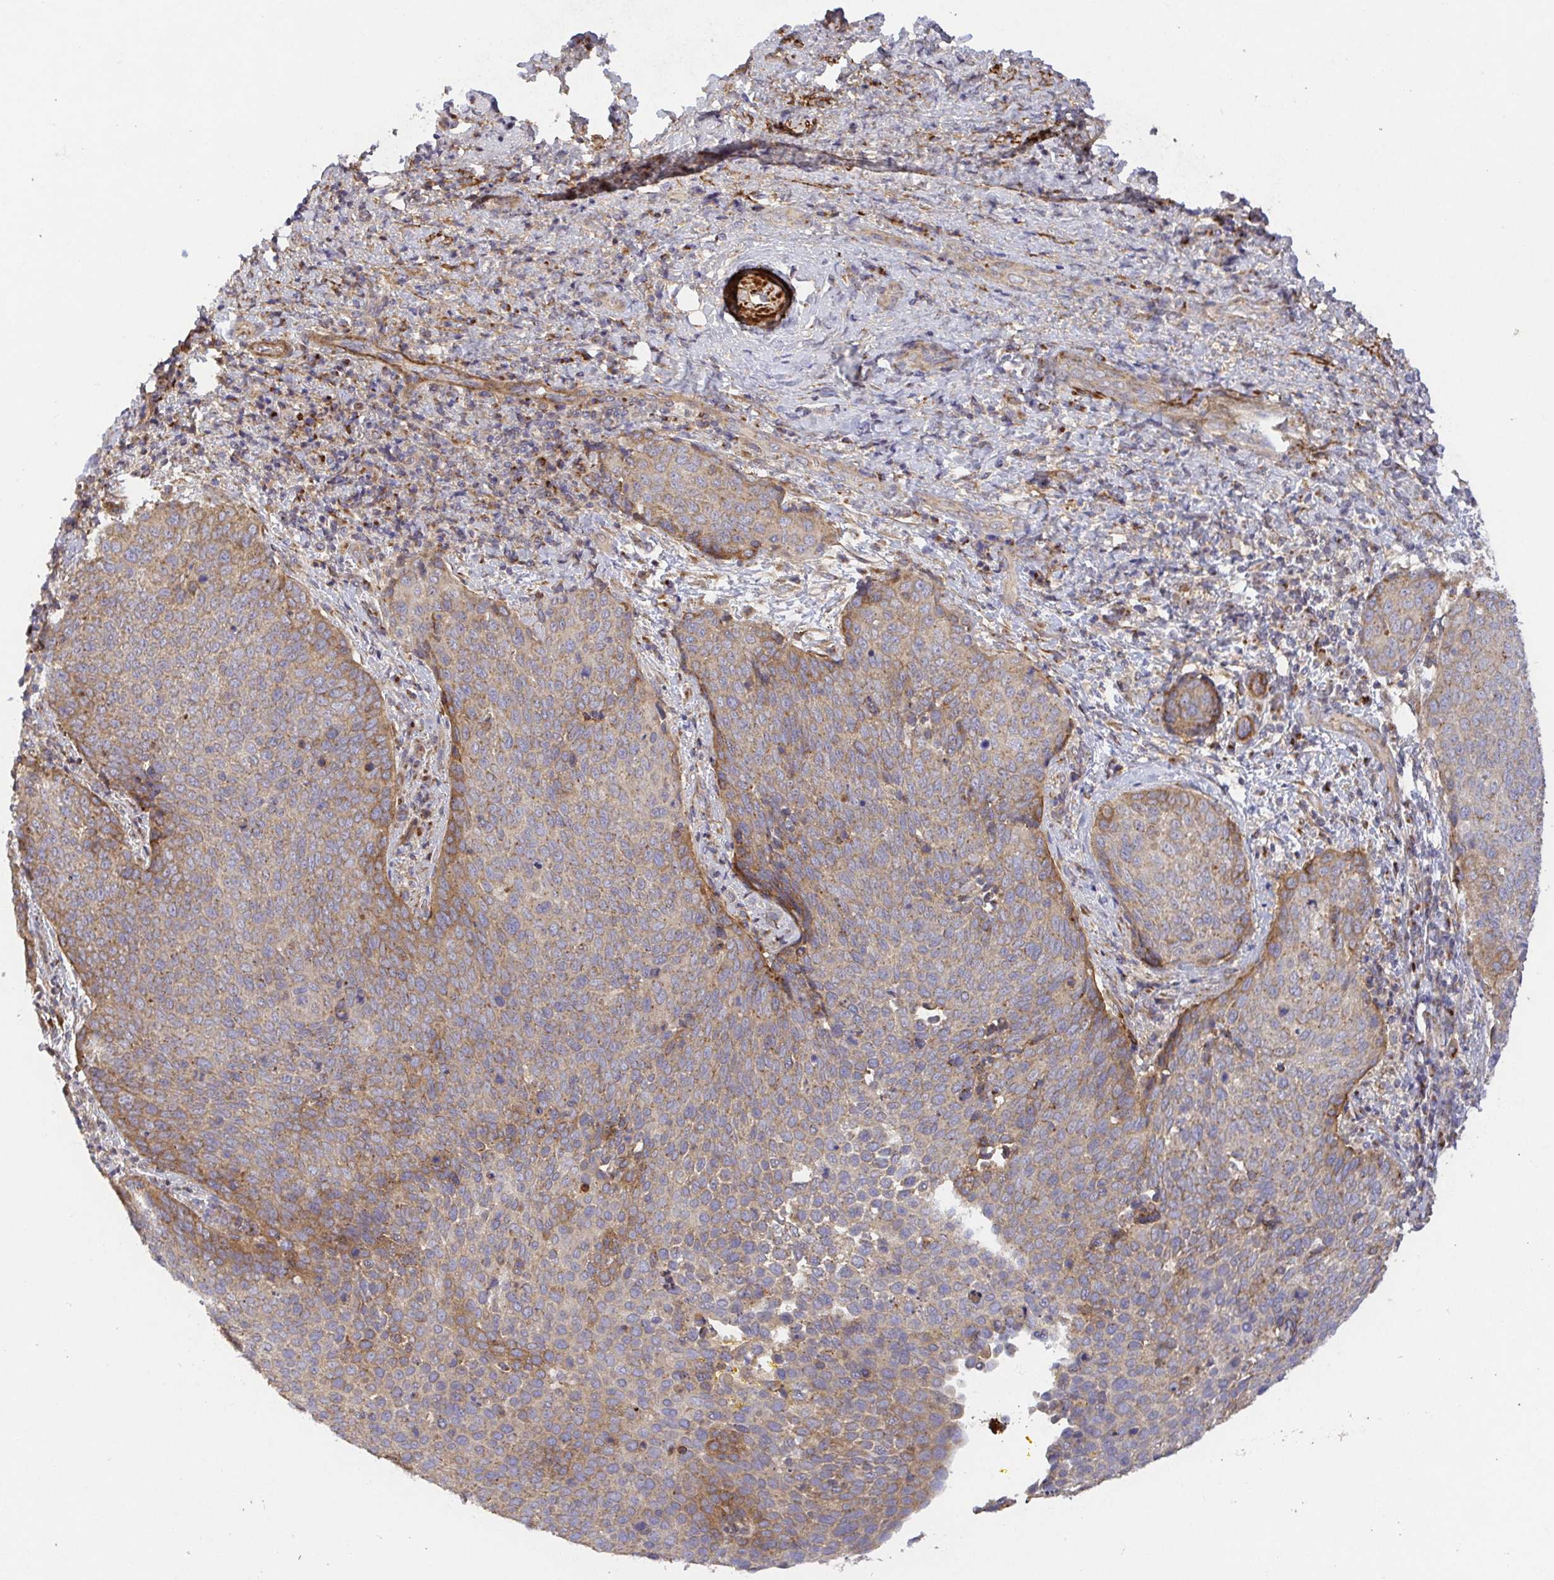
{"staining": {"intensity": "weak", "quantity": "25%-75%", "location": "cytoplasmic/membranous"}, "tissue": "cervical cancer", "cell_type": "Tumor cells", "image_type": "cancer", "snomed": [{"axis": "morphology", "description": "Squamous cell carcinoma, NOS"}, {"axis": "topography", "description": "Cervix"}], "caption": "A low amount of weak cytoplasmic/membranous expression is identified in approximately 25%-75% of tumor cells in squamous cell carcinoma (cervical) tissue. (DAB = brown stain, brightfield microscopy at high magnification).", "gene": "TM9SF4", "patient": {"sex": "female", "age": 34}}